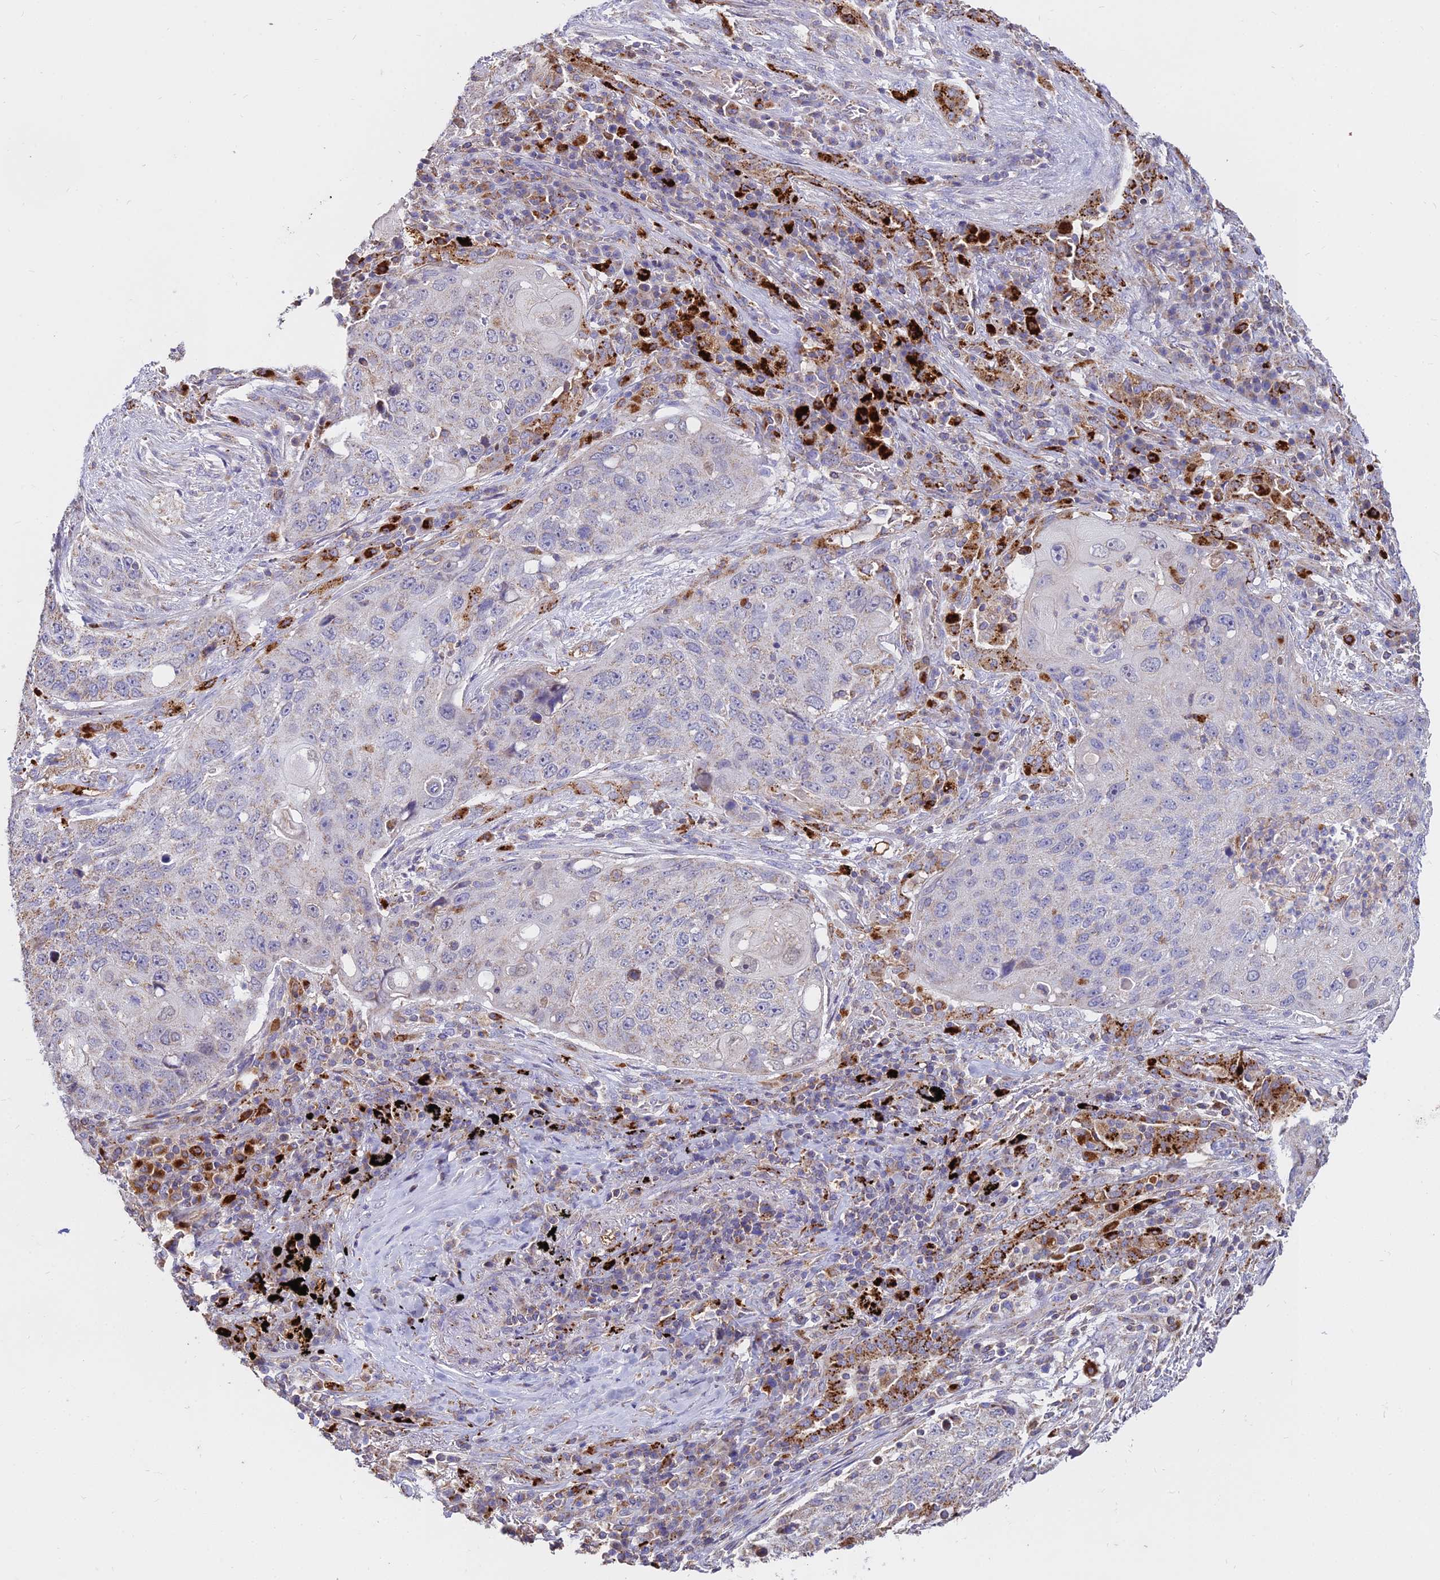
{"staining": {"intensity": "weak", "quantity": "<25%", "location": "cytoplasmic/membranous"}, "tissue": "lung cancer", "cell_type": "Tumor cells", "image_type": "cancer", "snomed": [{"axis": "morphology", "description": "Squamous cell carcinoma, NOS"}, {"axis": "topography", "description": "Lung"}], "caption": "Immunohistochemical staining of squamous cell carcinoma (lung) displays no significant staining in tumor cells.", "gene": "PNLIPRP3", "patient": {"sex": "female", "age": 63}}